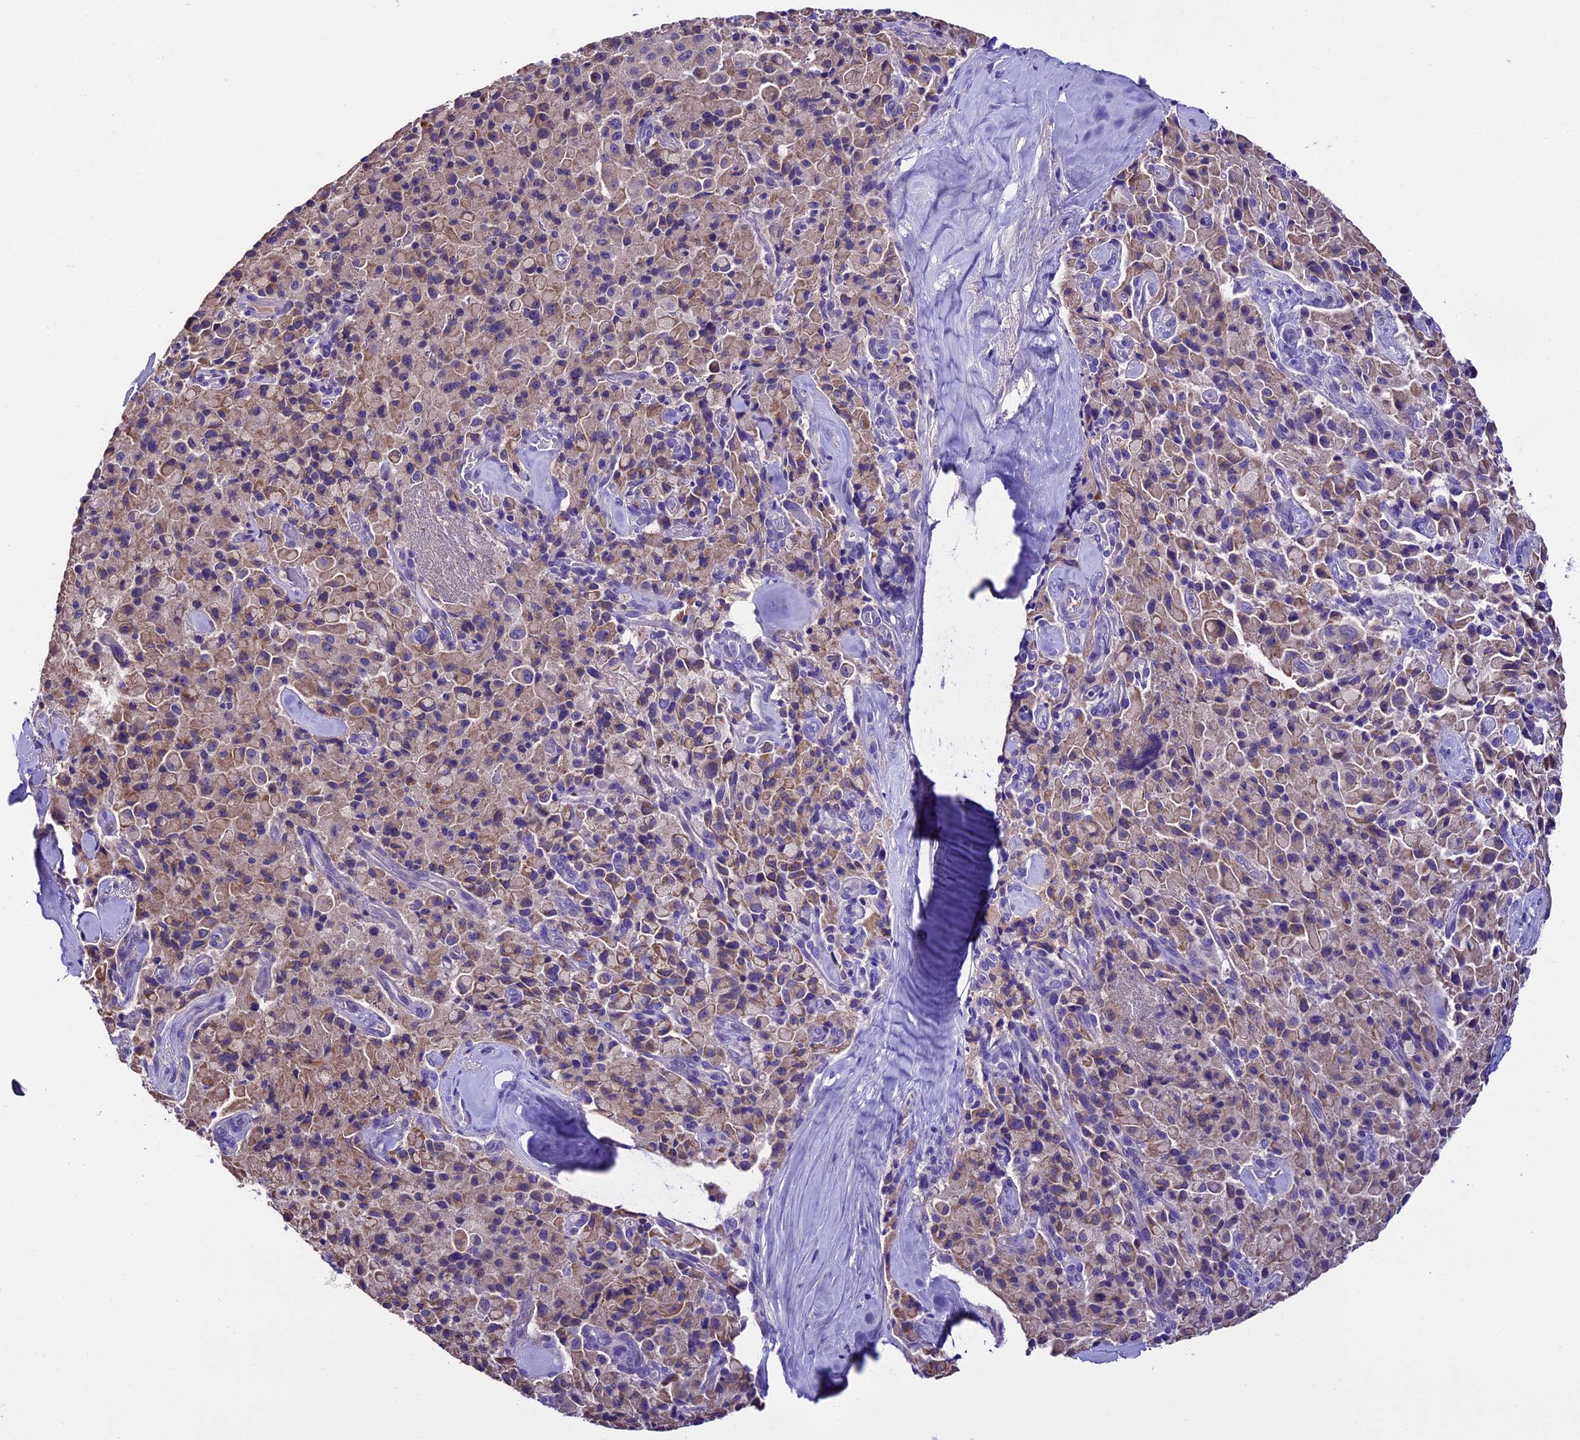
{"staining": {"intensity": "weak", "quantity": "25%-75%", "location": "cytoplasmic/membranous"}, "tissue": "pancreatic cancer", "cell_type": "Tumor cells", "image_type": "cancer", "snomed": [{"axis": "morphology", "description": "Adenocarcinoma, NOS"}, {"axis": "topography", "description": "Pancreas"}], "caption": "The photomicrograph demonstrates a brown stain indicating the presence of a protein in the cytoplasmic/membranous of tumor cells in pancreatic adenocarcinoma.", "gene": "TCP11L2", "patient": {"sex": "male", "age": 65}}